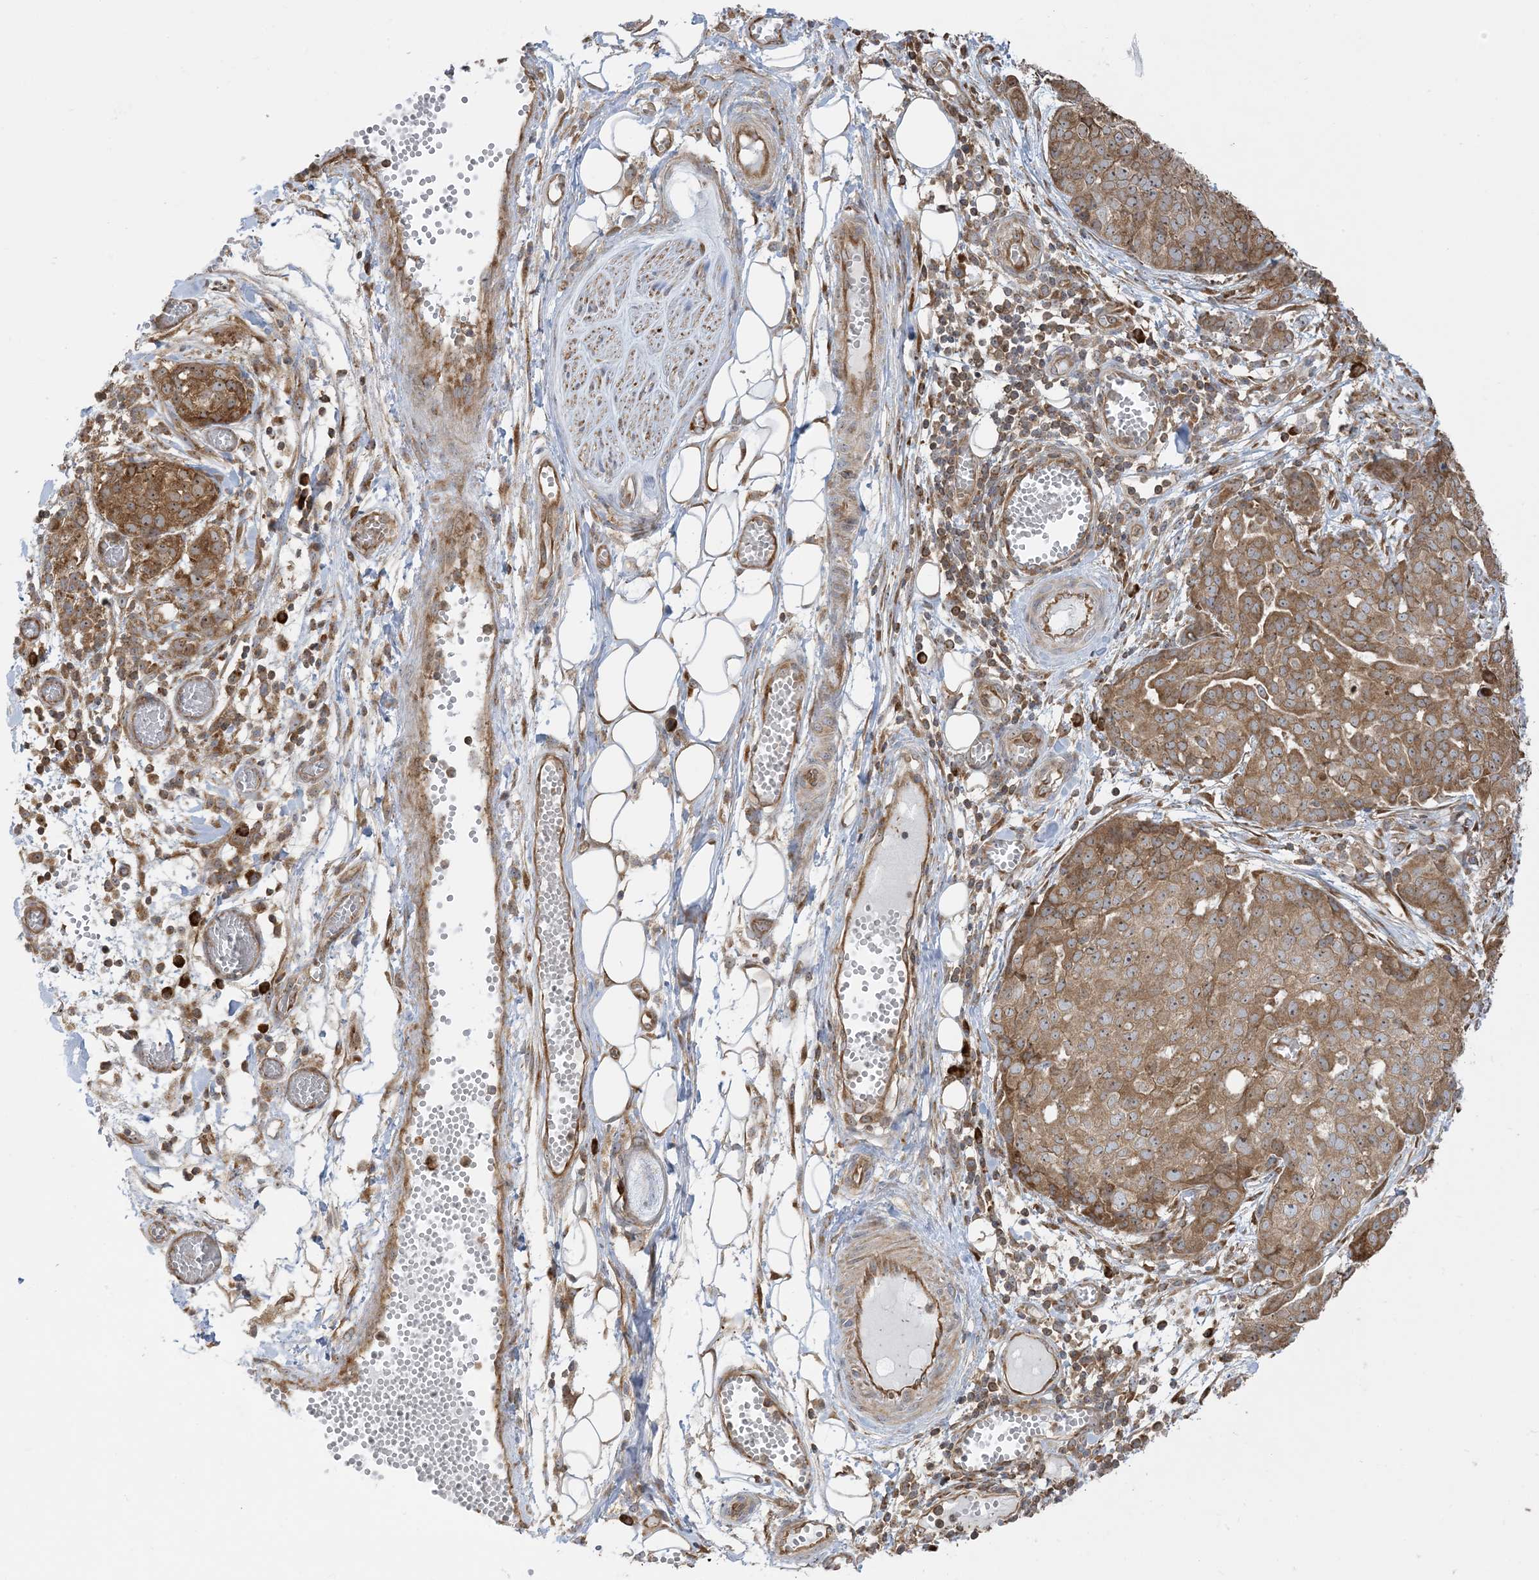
{"staining": {"intensity": "moderate", "quantity": ">75%", "location": "cytoplasmic/membranous,nuclear"}, "tissue": "ovarian cancer", "cell_type": "Tumor cells", "image_type": "cancer", "snomed": [{"axis": "morphology", "description": "Cystadenocarcinoma, serous, NOS"}, {"axis": "topography", "description": "Soft tissue"}, {"axis": "topography", "description": "Ovary"}], "caption": "Protein expression analysis of human serous cystadenocarcinoma (ovarian) reveals moderate cytoplasmic/membranous and nuclear positivity in about >75% of tumor cells.", "gene": "SRP72", "patient": {"sex": "female", "age": 57}}